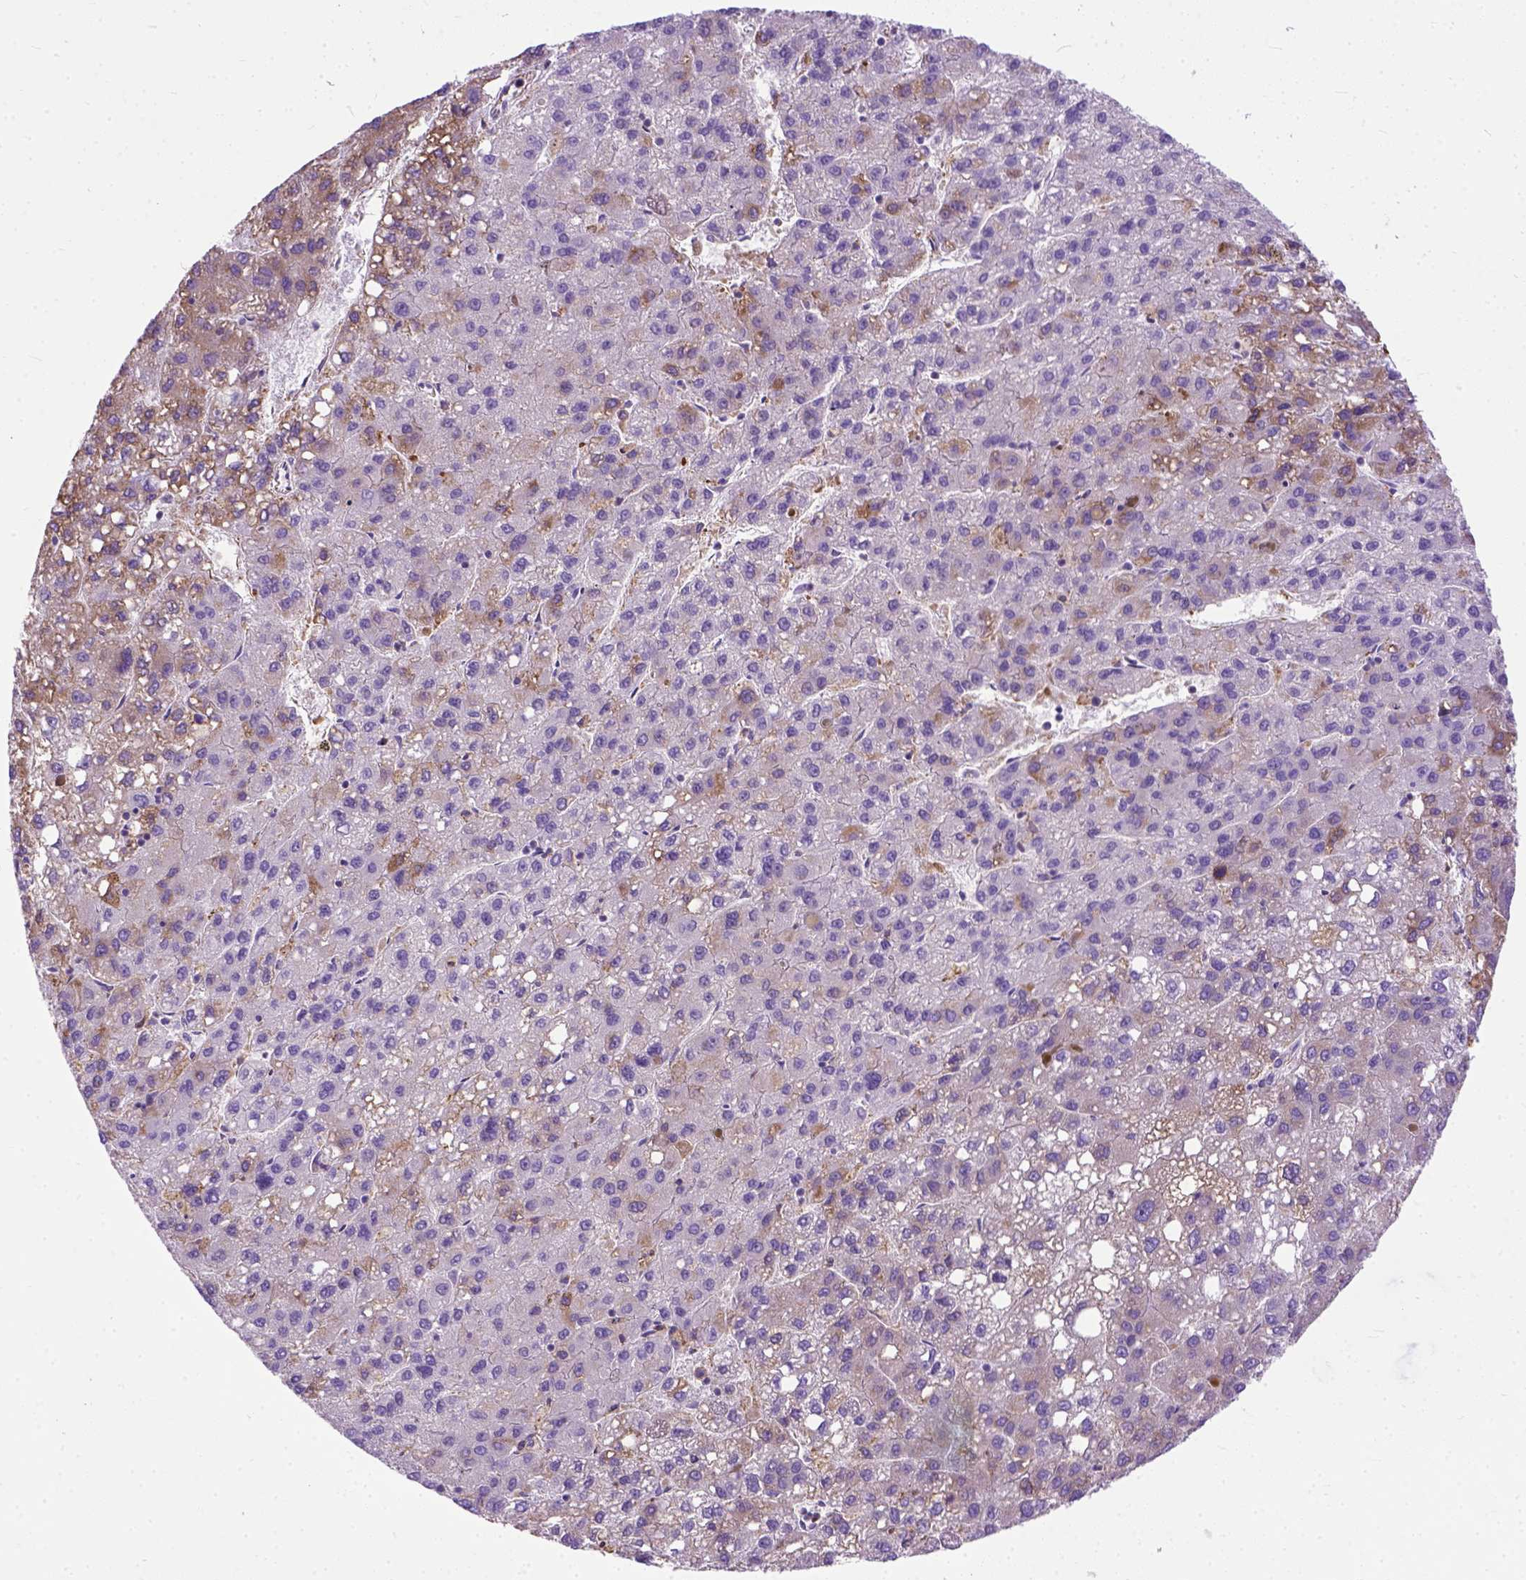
{"staining": {"intensity": "moderate", "quantity": "25%-75%", "location": "cytoplasmic/membranous"}, "tissue": "liver cancer", "cell_type": "Tumor cells", "image_type": "cancer", "snomed": [{"axis": "morphology", "description": "Carcinoma, Hepatocellular, NOS"}, {"axis": "topography", "description": "Liver"}], "caption": "Protein staining of liver cancer (hepatocellular carcinoma) tissue reveals moderate cytoplasmic/membranous staining in about 25%-75% of tumor cells.", "gene": "PLK4", "patient": {"sex": "female", "age": 82}}